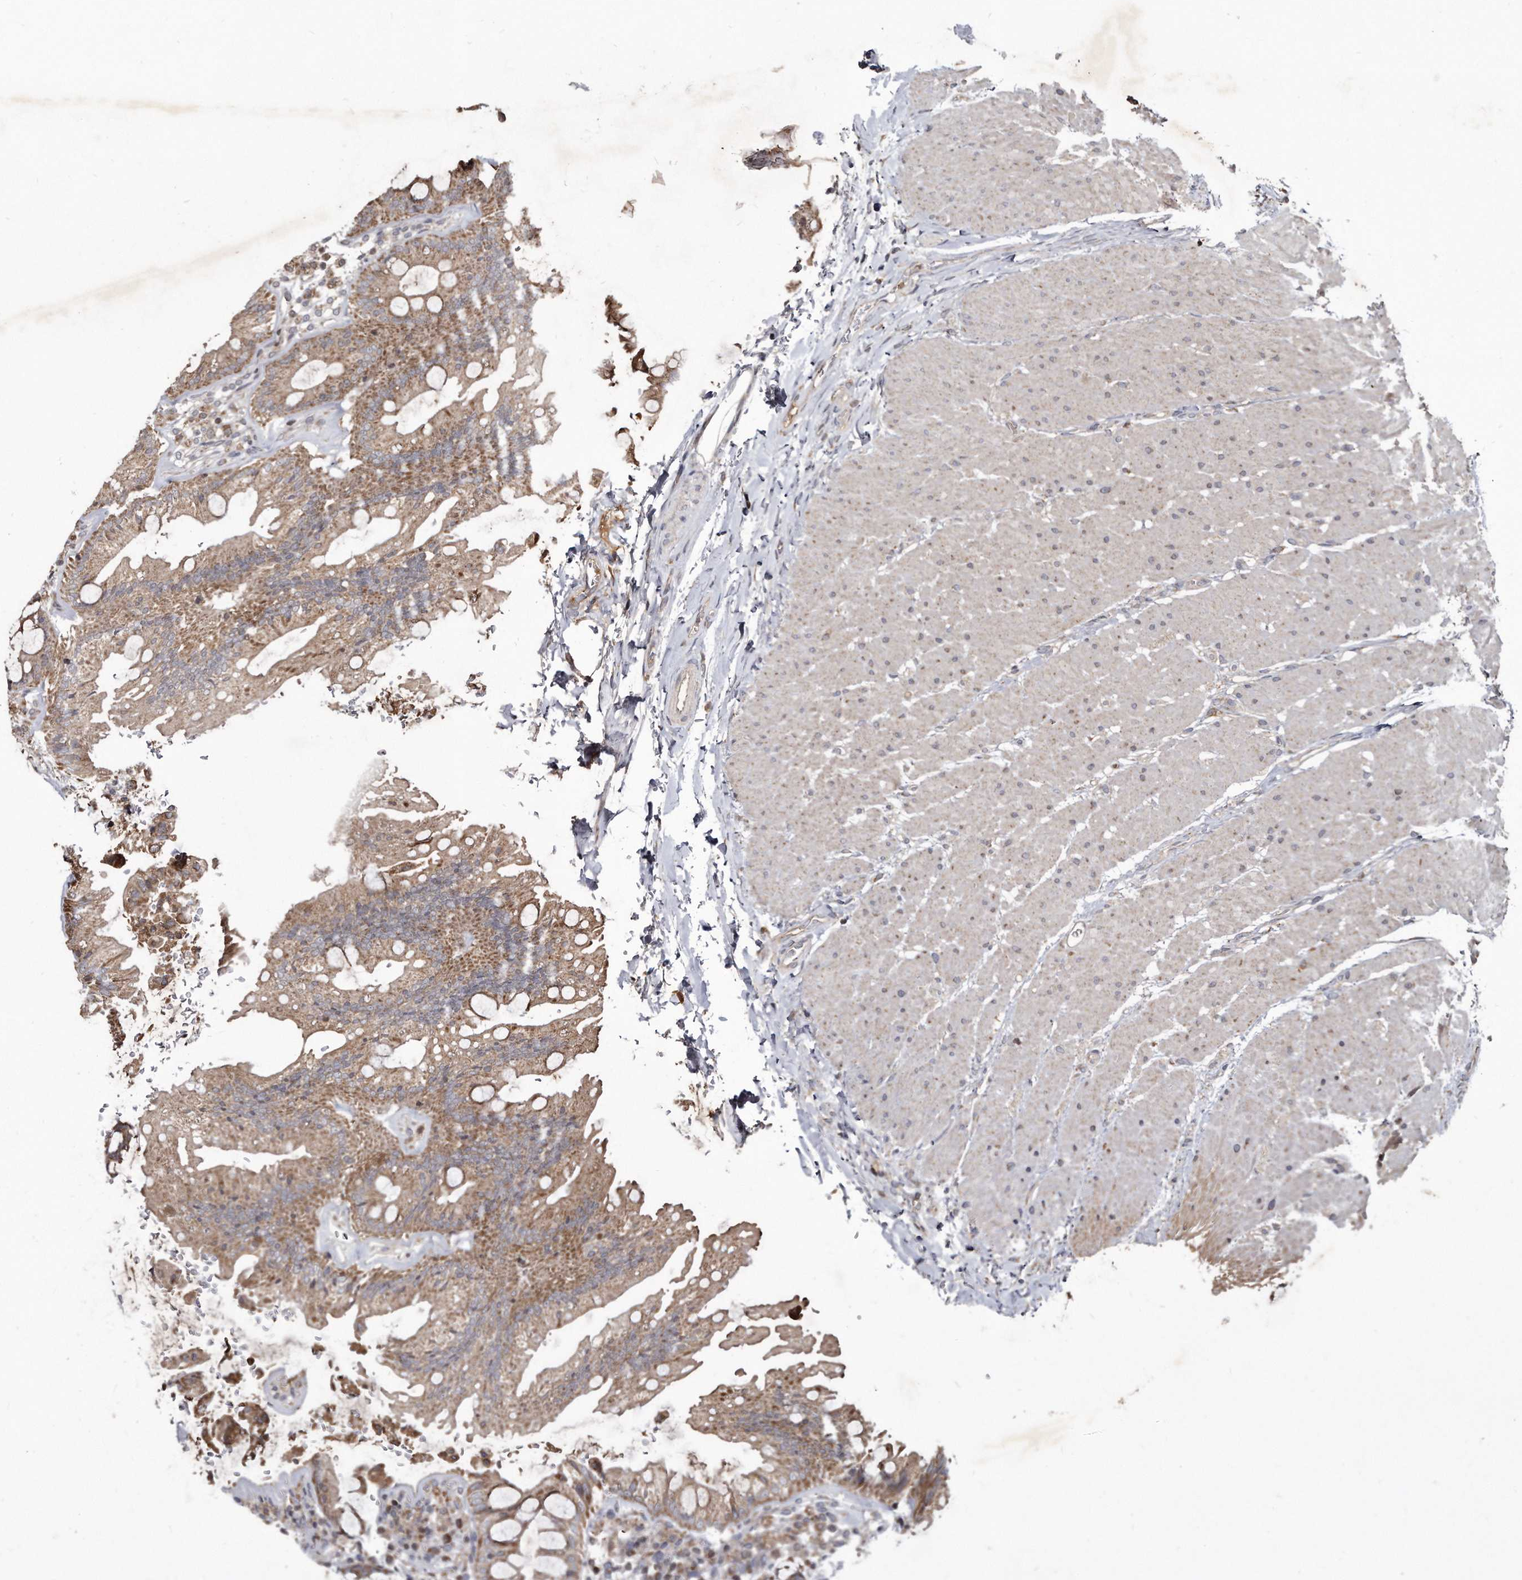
{"staining": {"intensity": "weak", "quantity": ">75%", "location": "cytoplasmic/membranous"}, "tissue": "colon", "cell_type": "Endothelial cells", "image_type": "normal", "snomed": [{"axis": "morphology", "description": "Normal tissue, NOS"}, {"axis": "topography", "description": "Colon"}], "caption": "The micrograph shows immunohistochemical staining of benign colon. There is weak cytoplasmic/membranous staining is identified in about >75% of endothelial cells.", "gene": "FAM136A", "patient": {"sex": "female", "age": 62}}